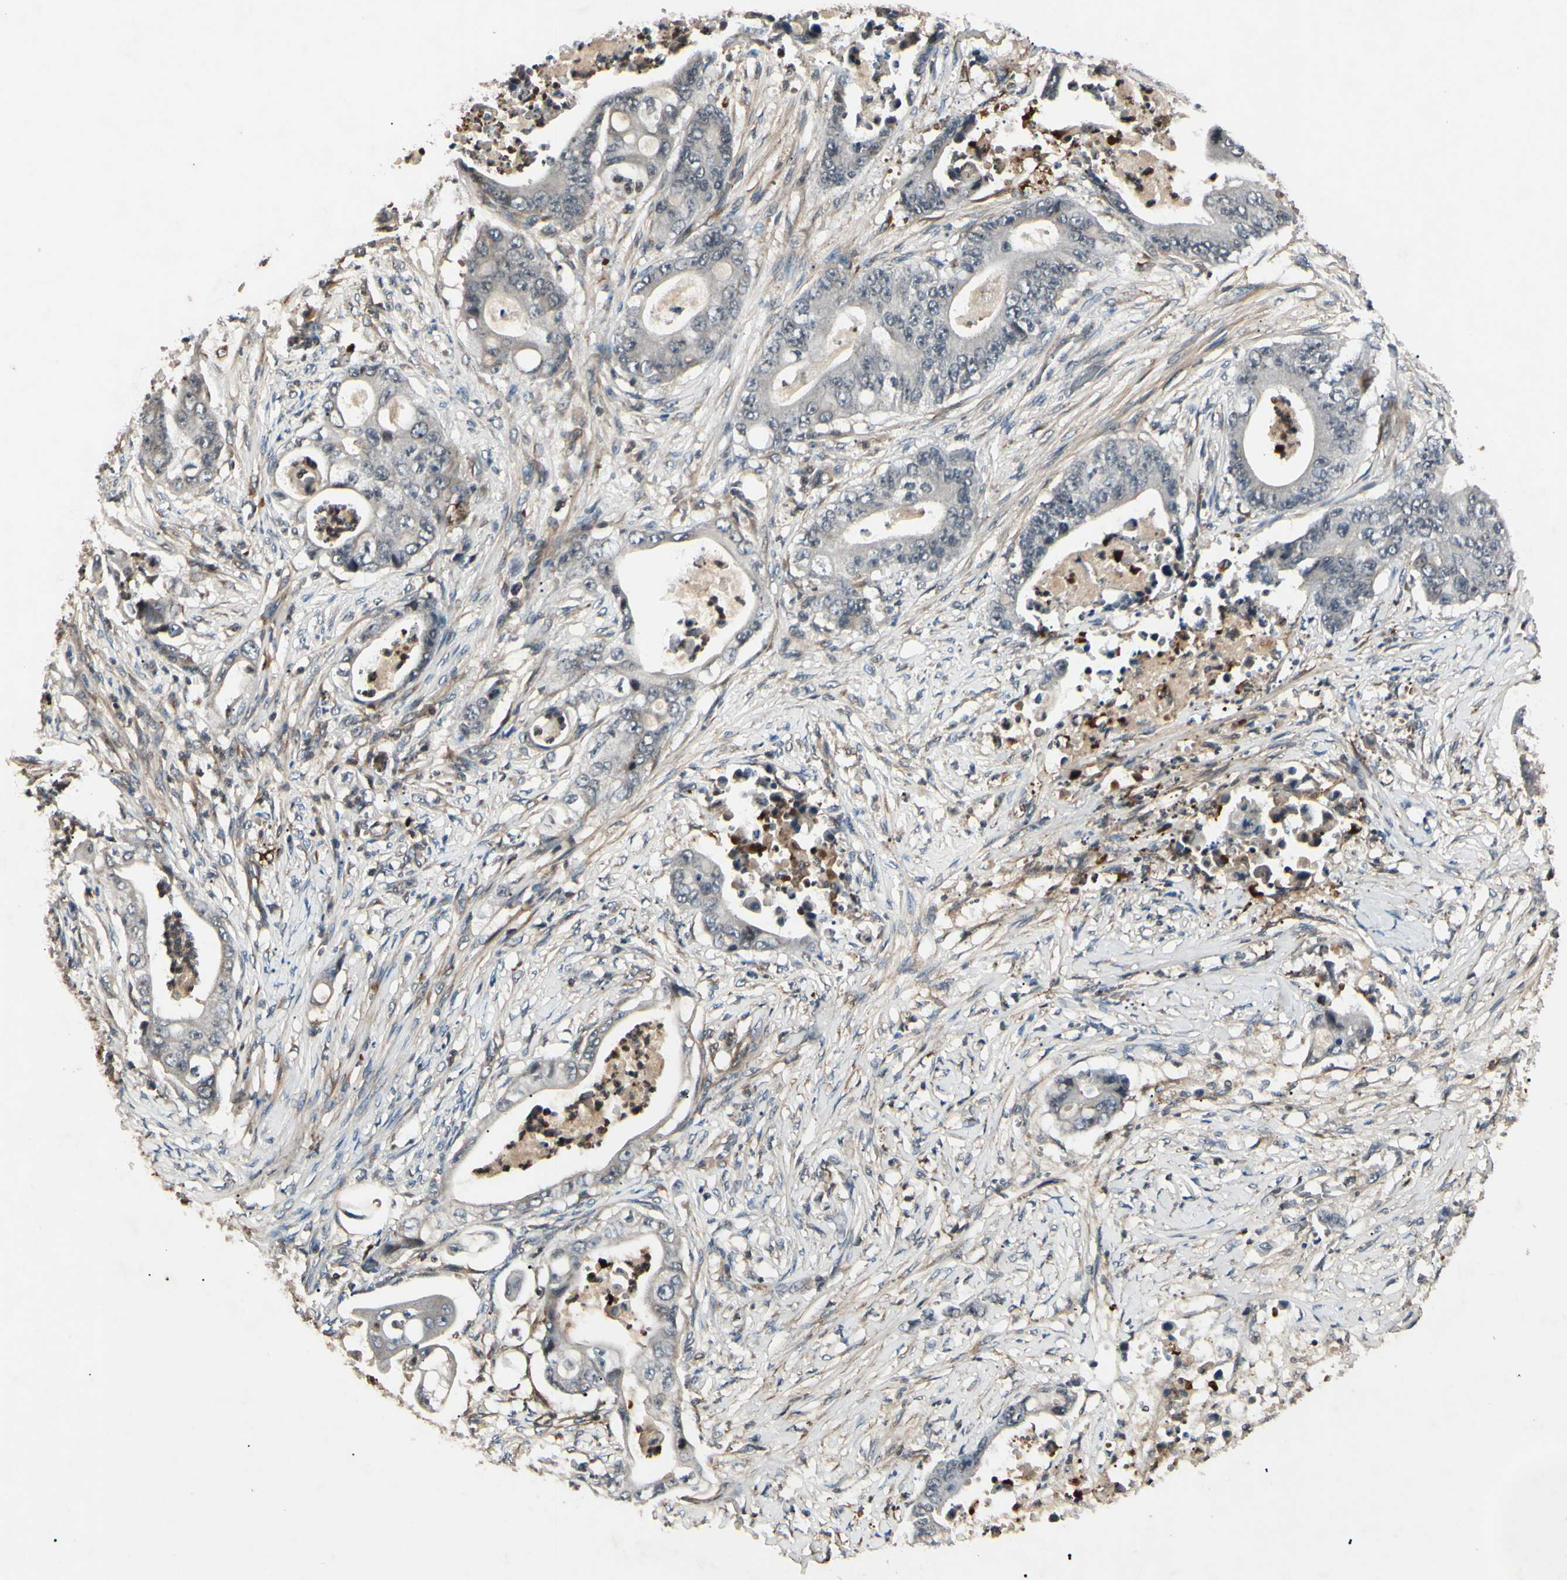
{"staining": {"intensity": "negative", "quantity": "none", "location": "none"}, "tissue": "stomach cancer", "cell_type": "Tumor cells", "image_type": "cancer", "snomed": [{"axis": "morphology", "description": "Adenocarcinoma, NOS"}, {"axis": "topography", "description": "Stomach"}], "caption": "This is a image of IHC staining of stomach cancer, which shows no positivity in tumor cells.", "gene": "AEBP1", "patient": {"sex": "female", "age": 73}}